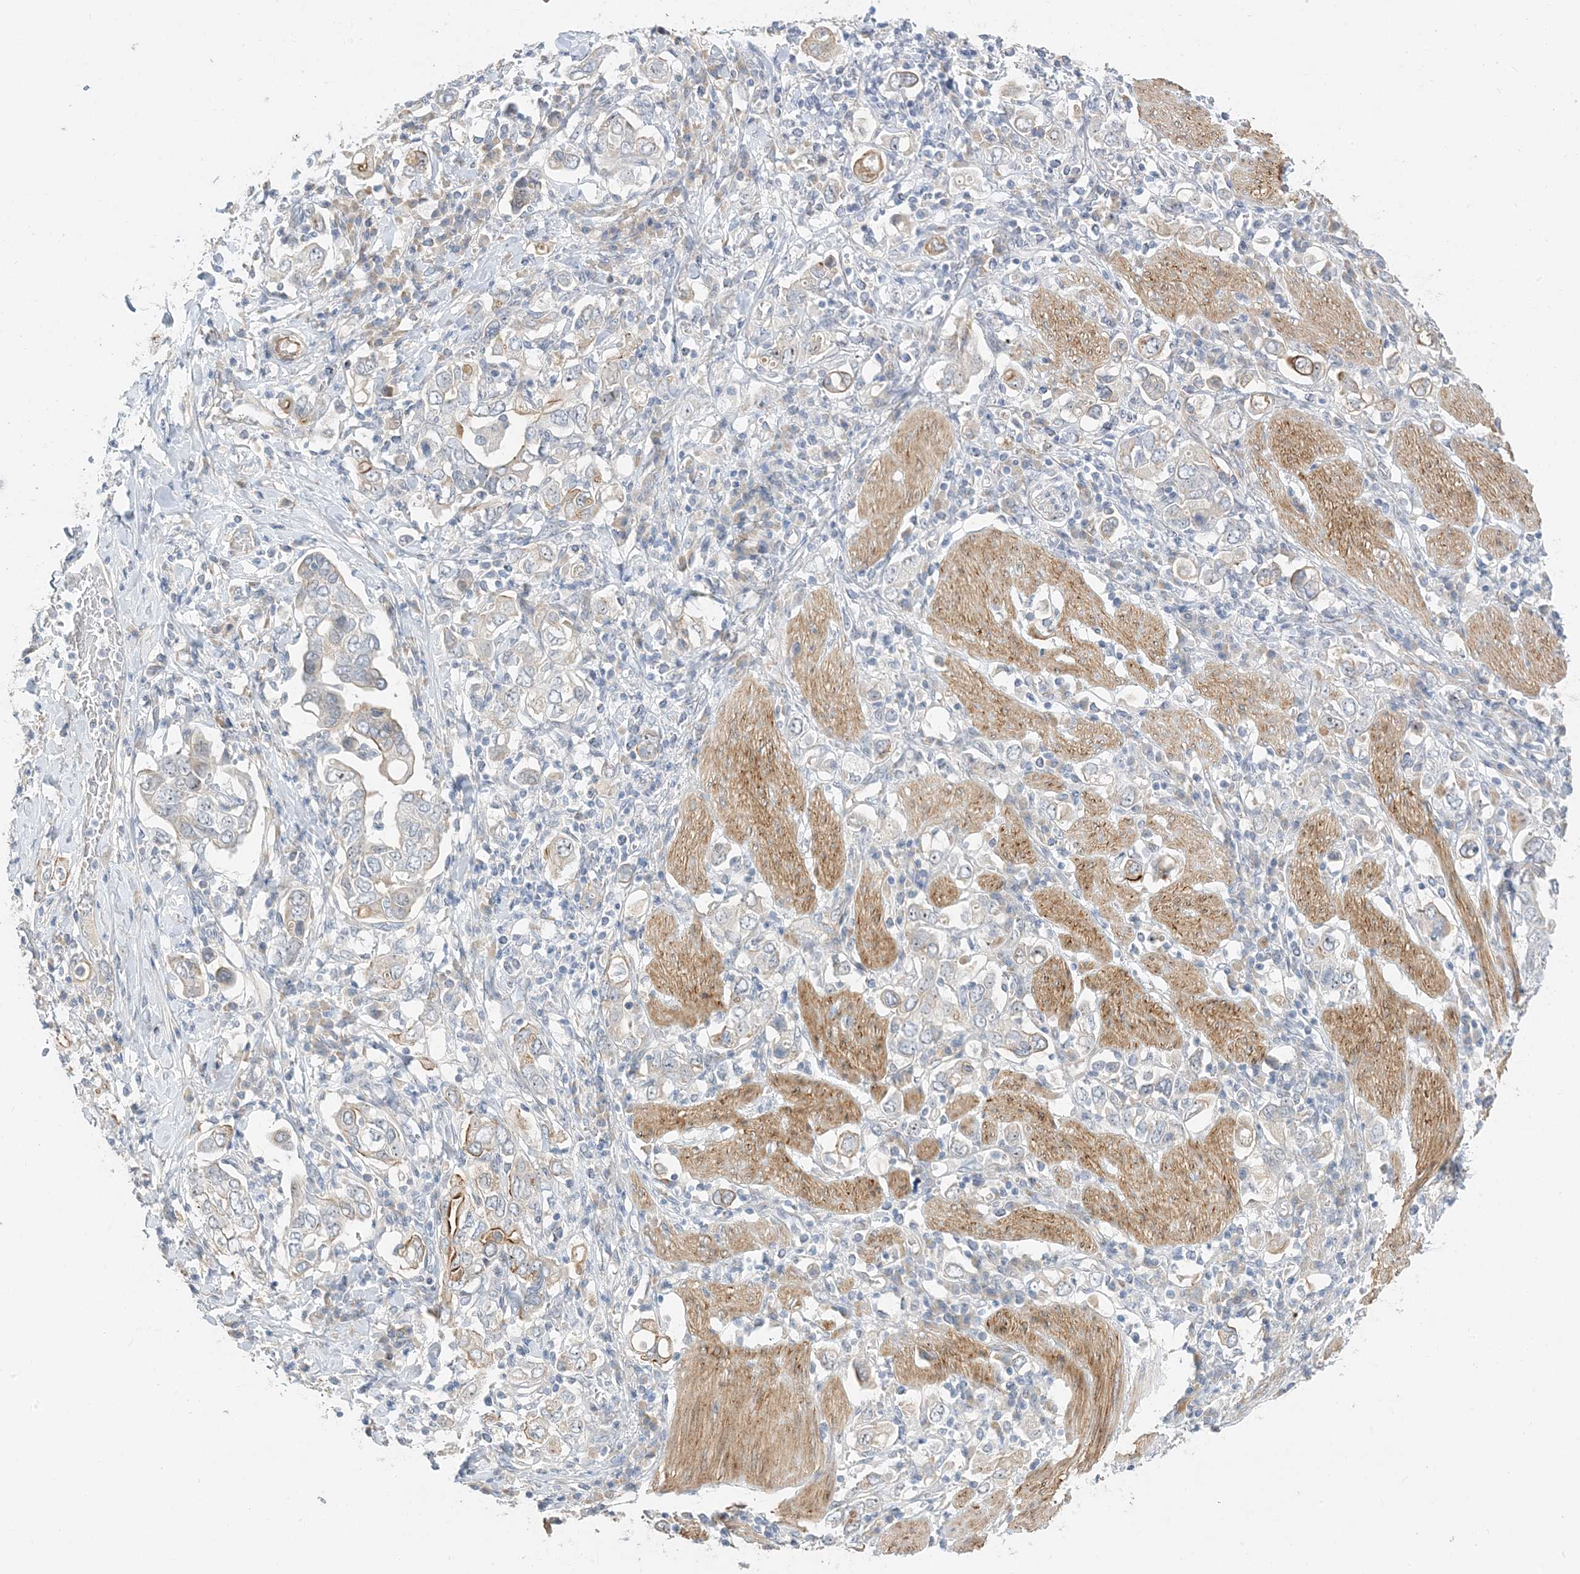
{"staining": {"intensity": "moderate", "quantity": "<25%", "location": "cytoplasmic/membranous"}, "tissue": "stomach cancer", "cell_type": "Tumor cells", "image_type": "cancer", "snomed": [{"axis": "morphology", "description": "Adenocarcinoma, NOS"}, {"axis": "topography", "description": "Stomach, upper"}], "caption": "Tumor cells show low levels of moderate cytoplasmic/membranous positivity in approximately <25% of cells in adenocarcinoma (stomach).", "gene": "IL36B", "patient": {"sex": "male", "age": 62}}